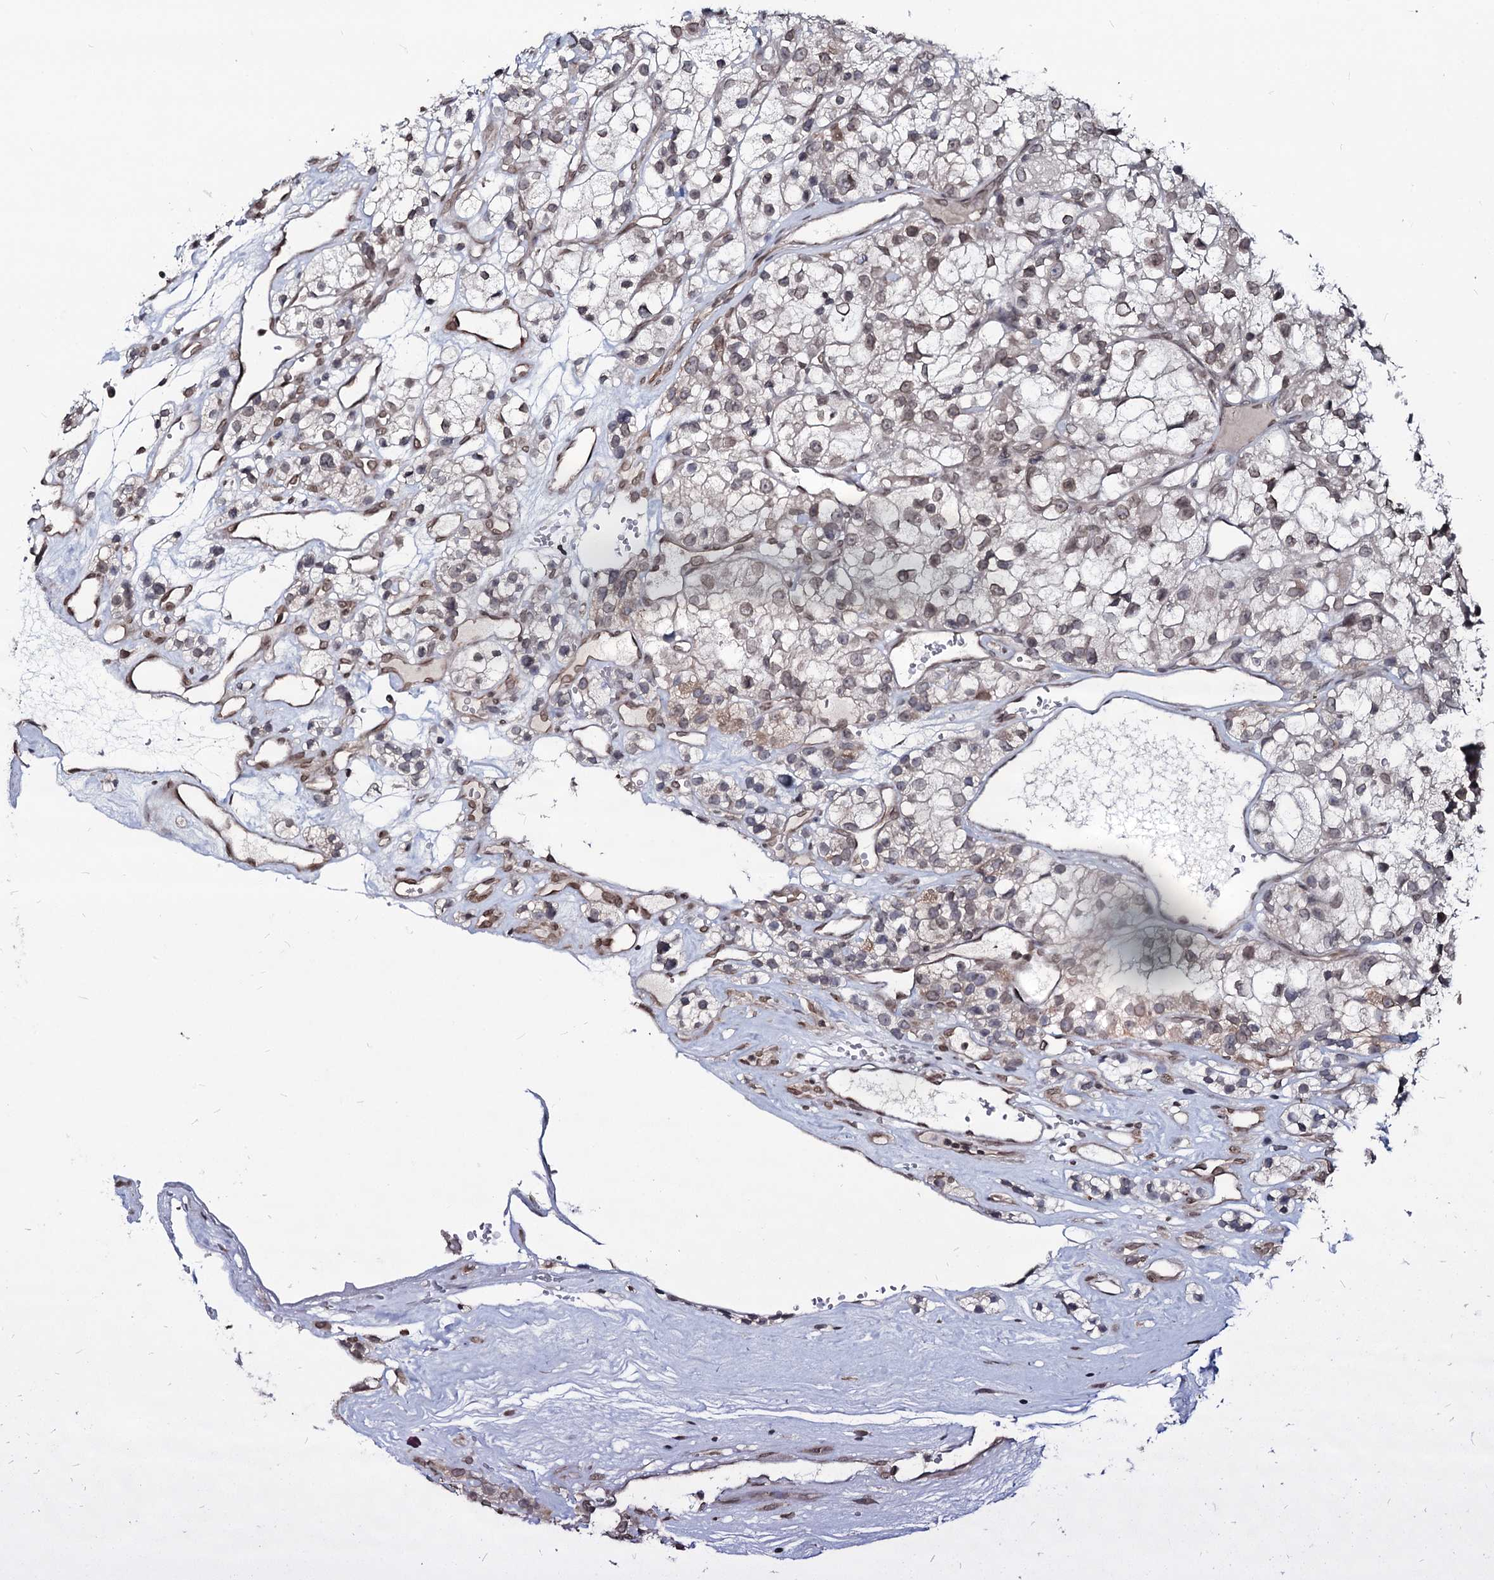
{"staining": {"intensity": "weak", "quantity": "25%-75%", "location": "nuclear"}, "tissue": "renal cancer", "cell_type": "Tumor cells", "image_type": "cancer", "snomed": [{"axis": "morphology", "description": "Adenocarcinoma, NOS"}, {"axis": "topography", "description": "Kidney"}], "caption": "Renal cancer tissue displays weak nuclear expression in about 25%-75% of tumor cells", "gene": "RNF6", "patient": {"sex": "female", "age": 57}}